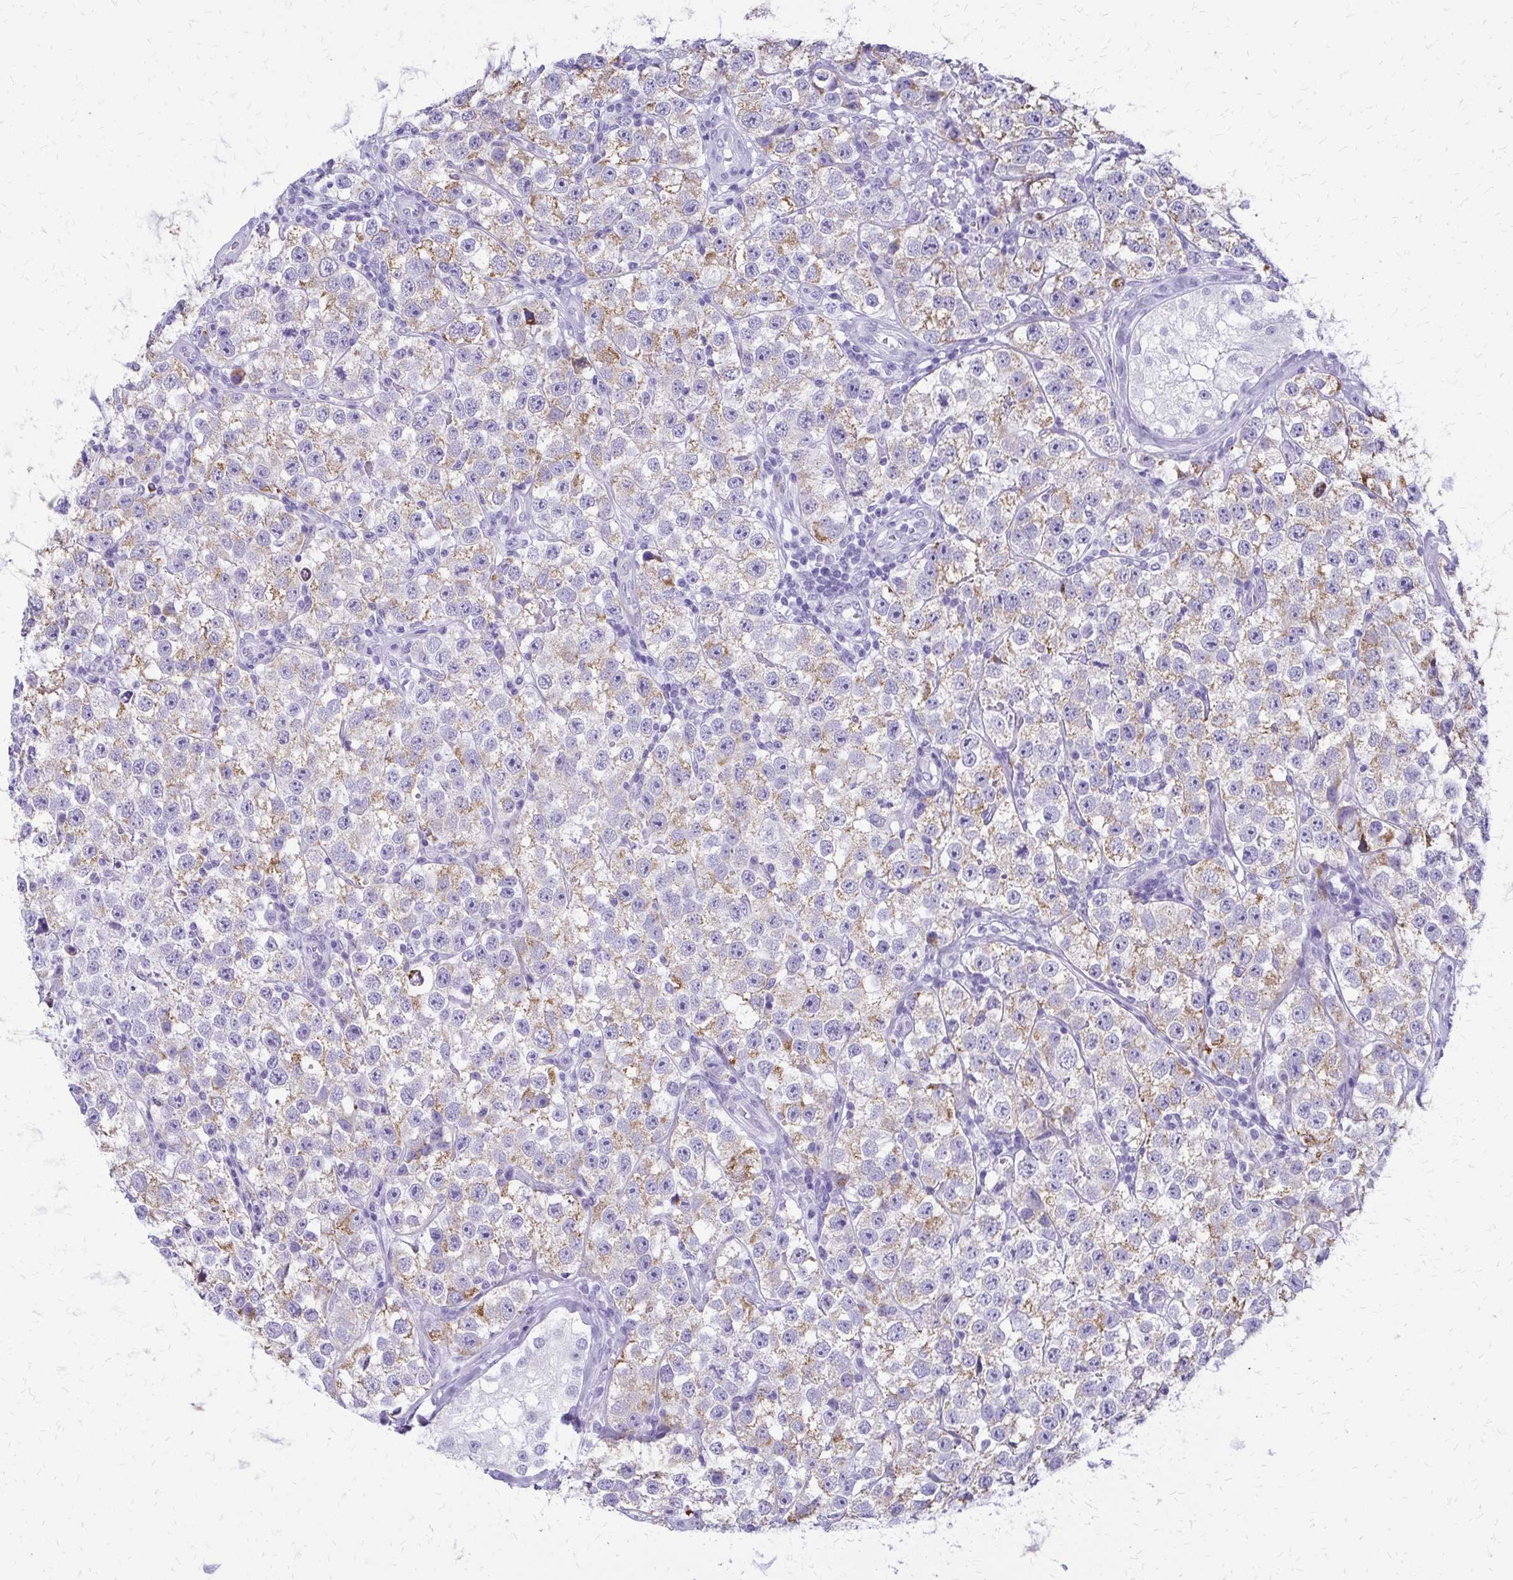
{"staining": {"intensity": "weak", "quantity": "25%-75%", "location": "cytoplasmic/membranous"}, "tissue": "testis cancer", "cell_type": "Tumor cells", "image_type": "cancer", "snomed": [{"axis": "morphology", "description": "Seminoma, NOS"}, {"axis": "topography", "description": "Testis"}], "caption": "Immunohistochemistry of human testis cancer (seminoma) reveals low levels of weak cytoplasmic/membranous expression in approximately 25%-75% of tumor cells. The staining is performed using DAB (3,3'-diaminobenzidine) brown chromogen to label protein expression. The nuclei are counter-stained blue using hematoxylin.", "gene": "FAM162B", "patient": {"sex": "male", "age": 34}}